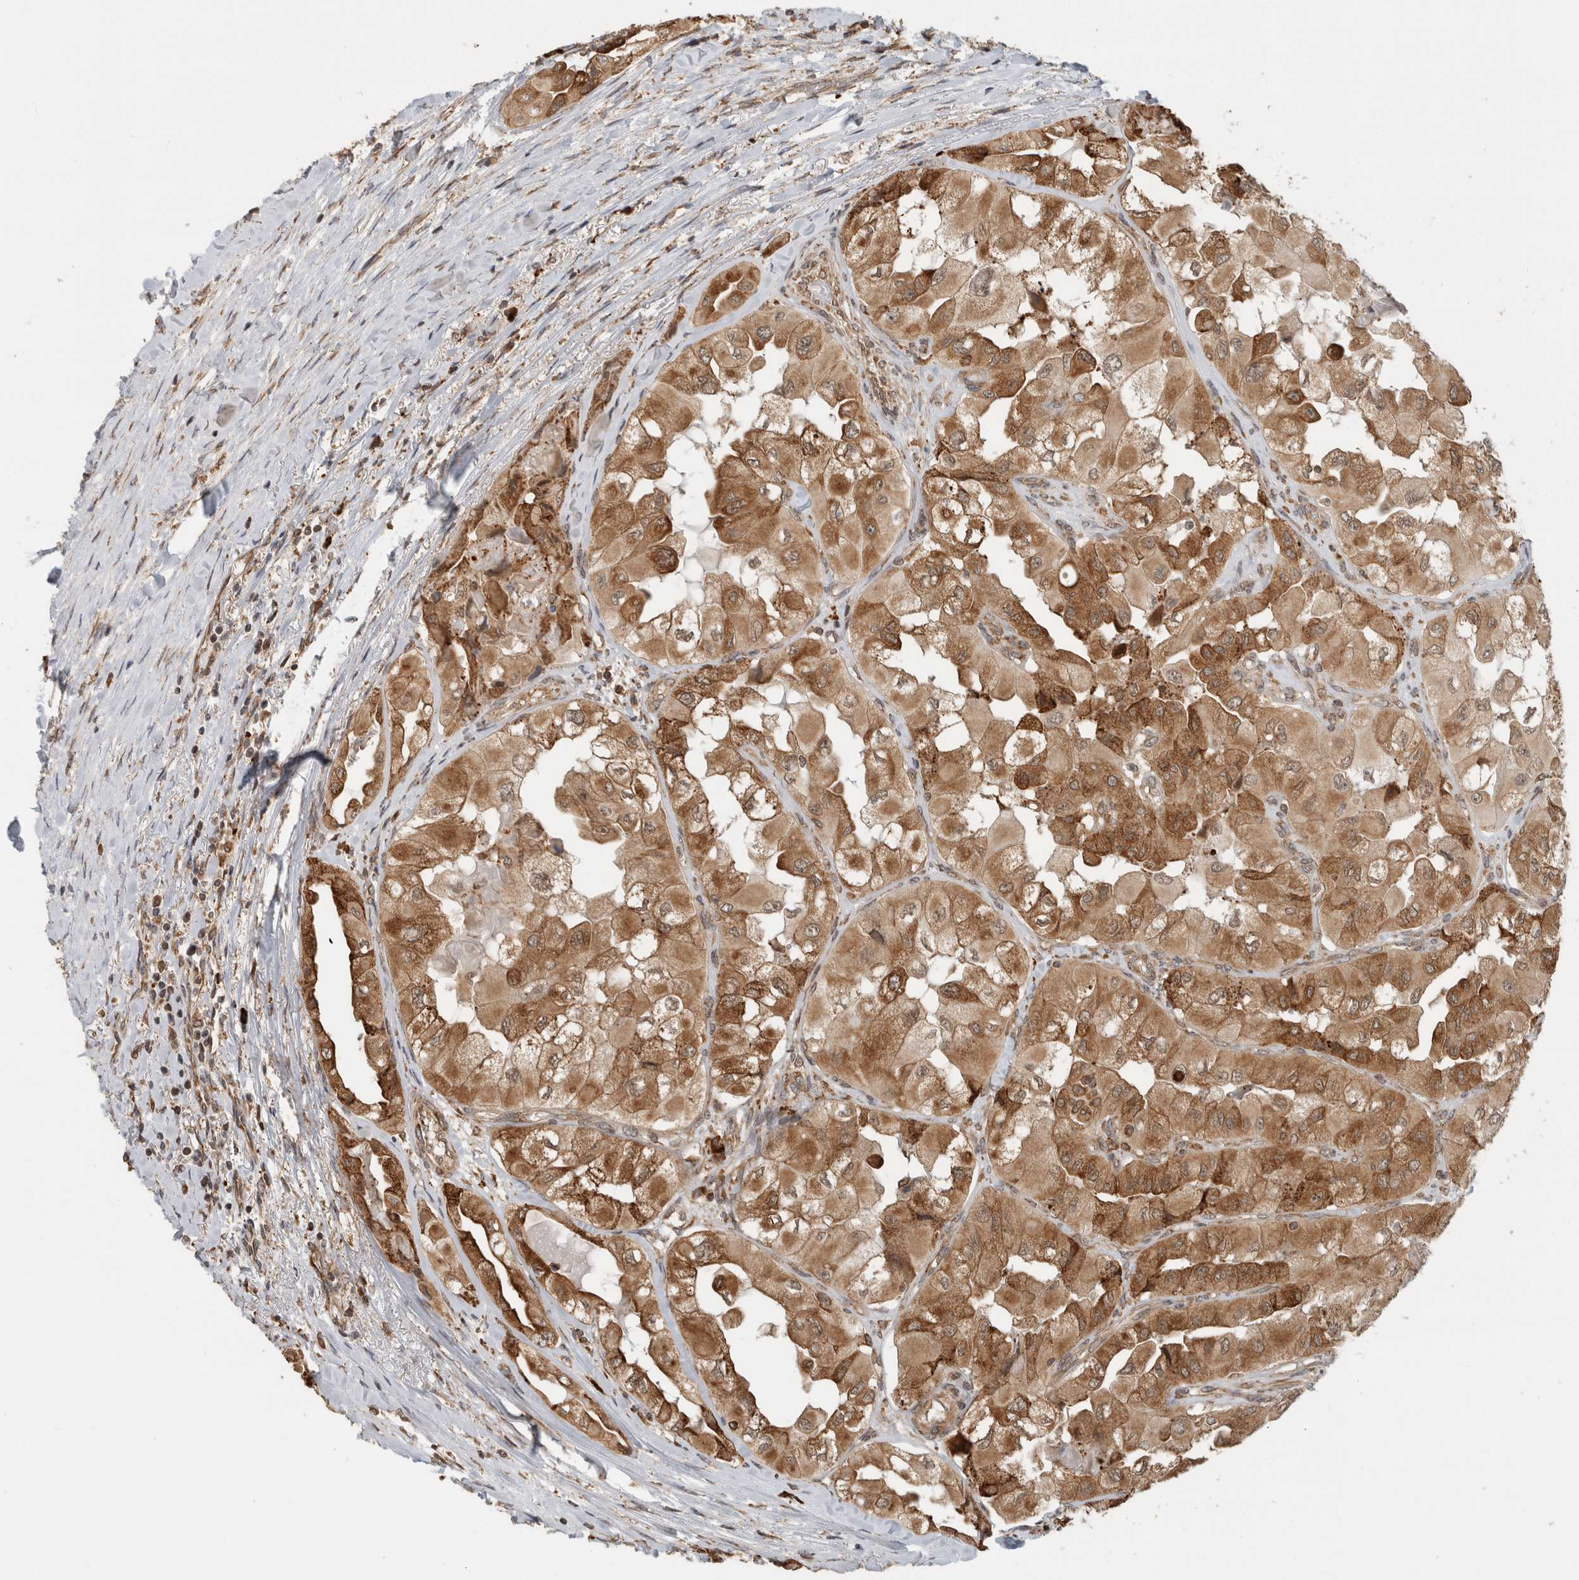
{"staining": {"intensity": "moderate", "quantity": ">75%", "location": "cytoplasmic/membranous"}, "tissue": "thyroid cancer", "cell_type": "Tumor cells", "image_type": "cancer", "snomed": [{"axis": "morphology", "description": "Papillary adenocarcinoma, NOS"}, {"axis": "topography", "description": "Thyroid gland"}], "caption": "IHC image of thyroid cancer stained for a protein (brown), which demonstrates medium levels of moderate cytoplasmic/membranous expression in about >75% of tumor cells.", "gene": "MS4A7", "patient": {"sex": "female", "age": 59}}